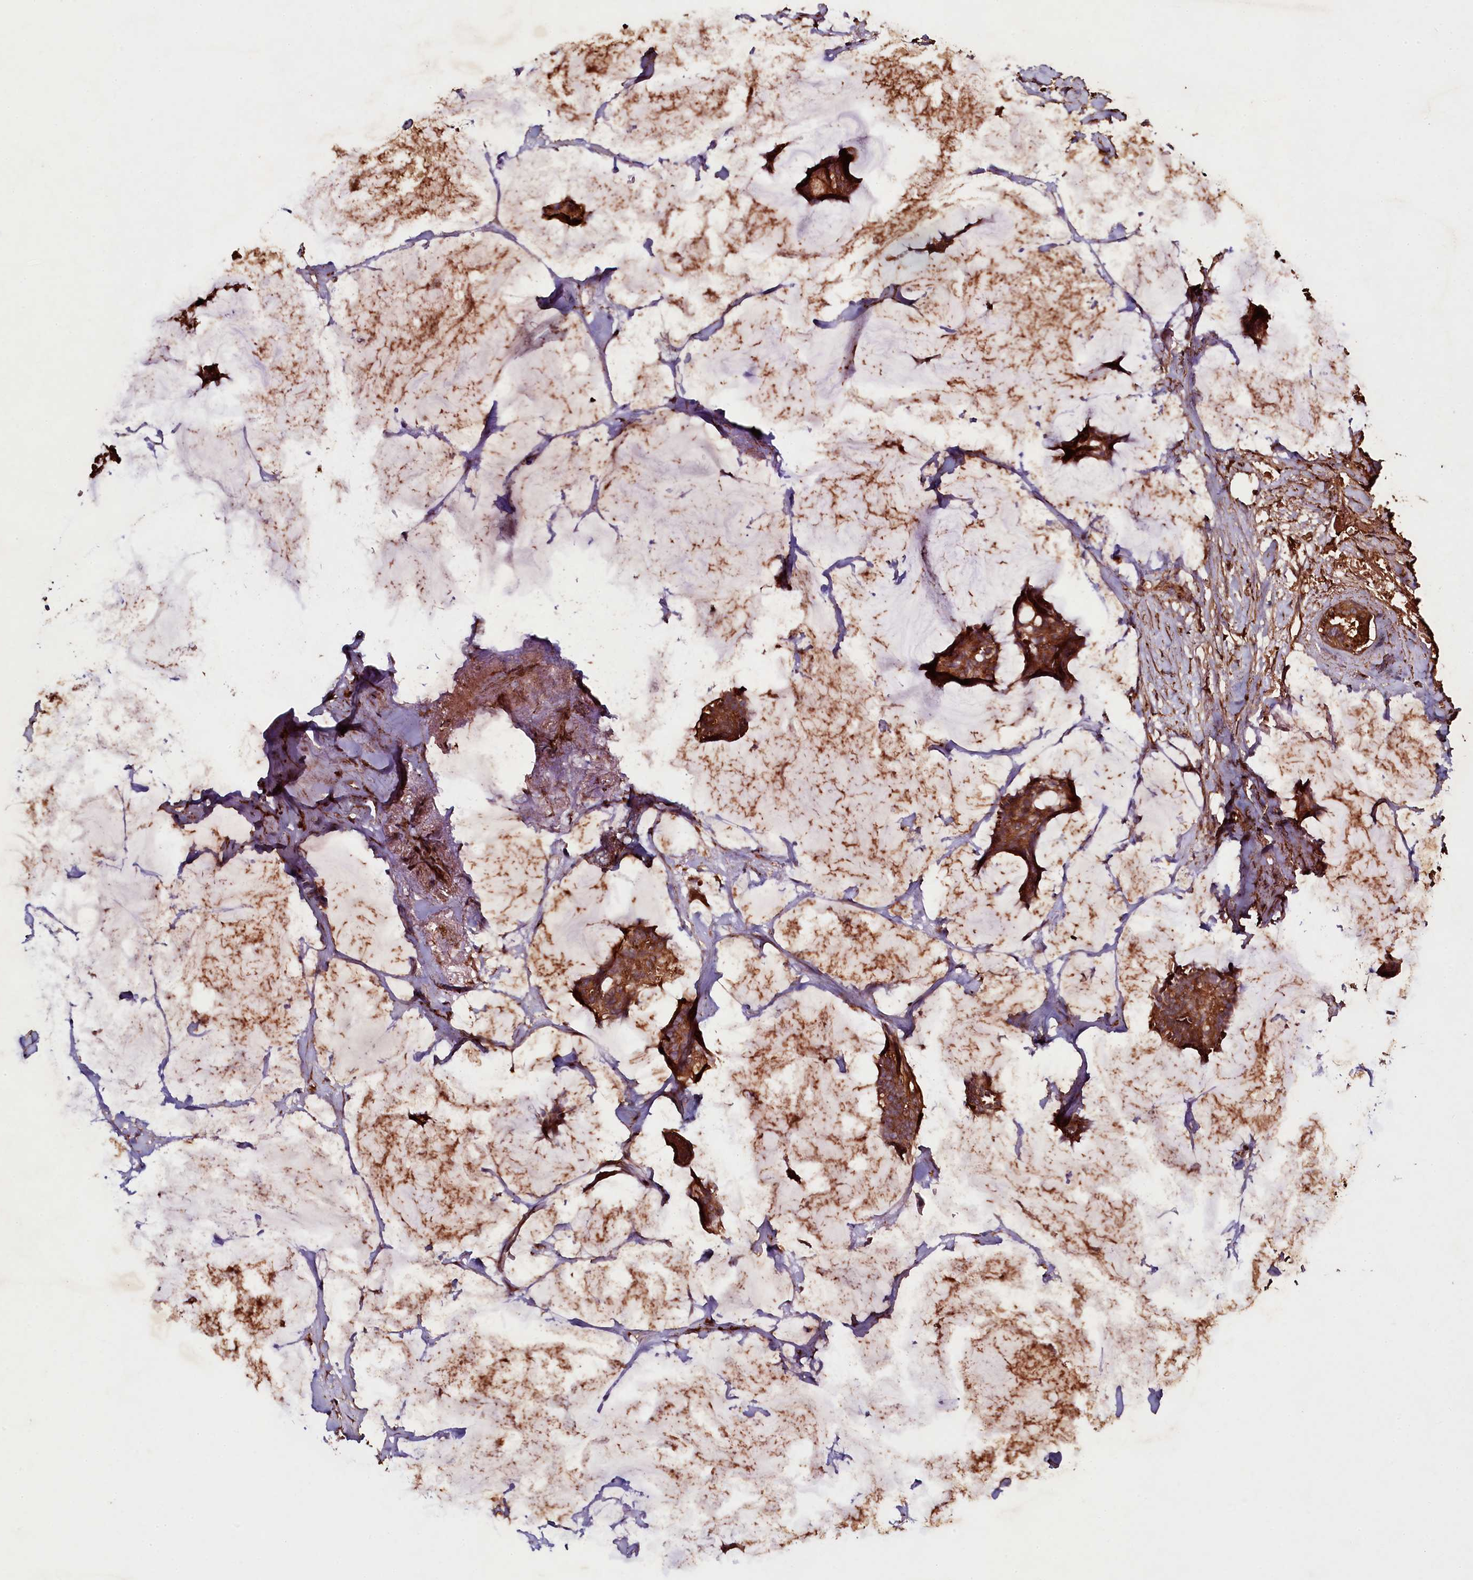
{"staining": {"intensity": "moderate", "quantity": ">75%", "location": "cytoplasmic/membranous"}, "tissue": "breast cancer", "cell_type": "Tumor cells", "image_type": "cancer", "snomed": [{"axis": "morphology", "description": "Duct carcinoma"}, {"axis": "topography", "description": "Breast"}], "caption": "An immunohistochemistry (IHC) micrograph of neoplastic tissue is shown. Protein staining in brown shows moderate cytoplasmic/membranous positivity in breast intraductal carcinoma within tumor cells.", "gene": "SEC24C", "patient": {"sex": "female", "age": 93}}